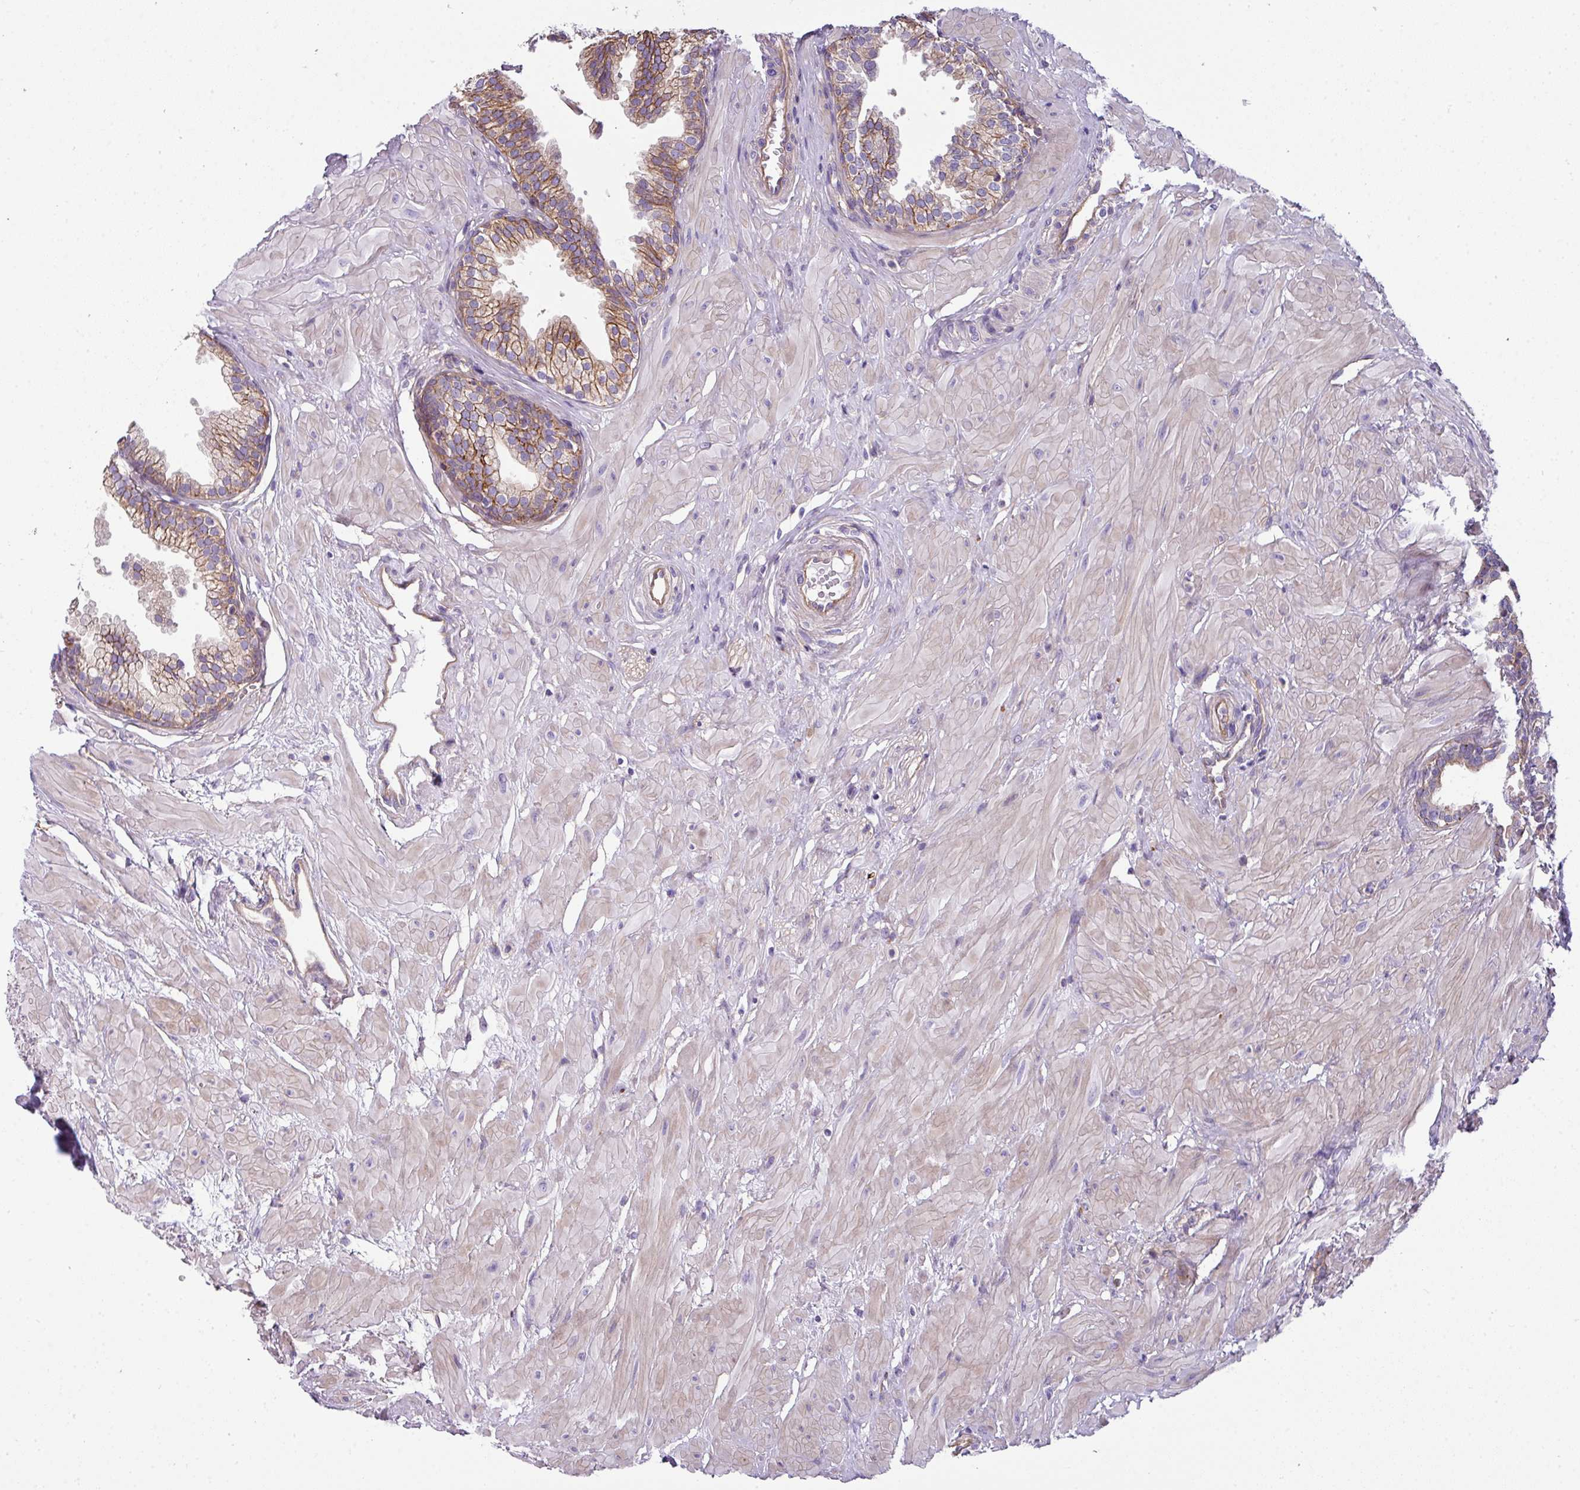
{"staining": {"intensity": "moderate", "quantity": "25%-75%", "location": "cytoplasmic/membranous"}, "tissue": "prostate", "cell_type": "Glandular cells", "image_type": "normal", "snomed": [{"axis": "morphology", "description": "Normal tissue, NOS"}, {"axis": "topography", "description": "Prostate"}, {"axis": "topography", "description": "Peripheral nerve tissue"}], "caption": "Immunohistochemical staining of unremarkable human prostate demonstrates moderate cytoplasmic/membranous protein positivity in about 25%-75% of glandular cells. (DAB (3,3'-diaminobenzidine) = brown stain, brightfield microscopy at high magnification).", "gene": "PALS2", "patient": {"sex": "male", "age": 55}}